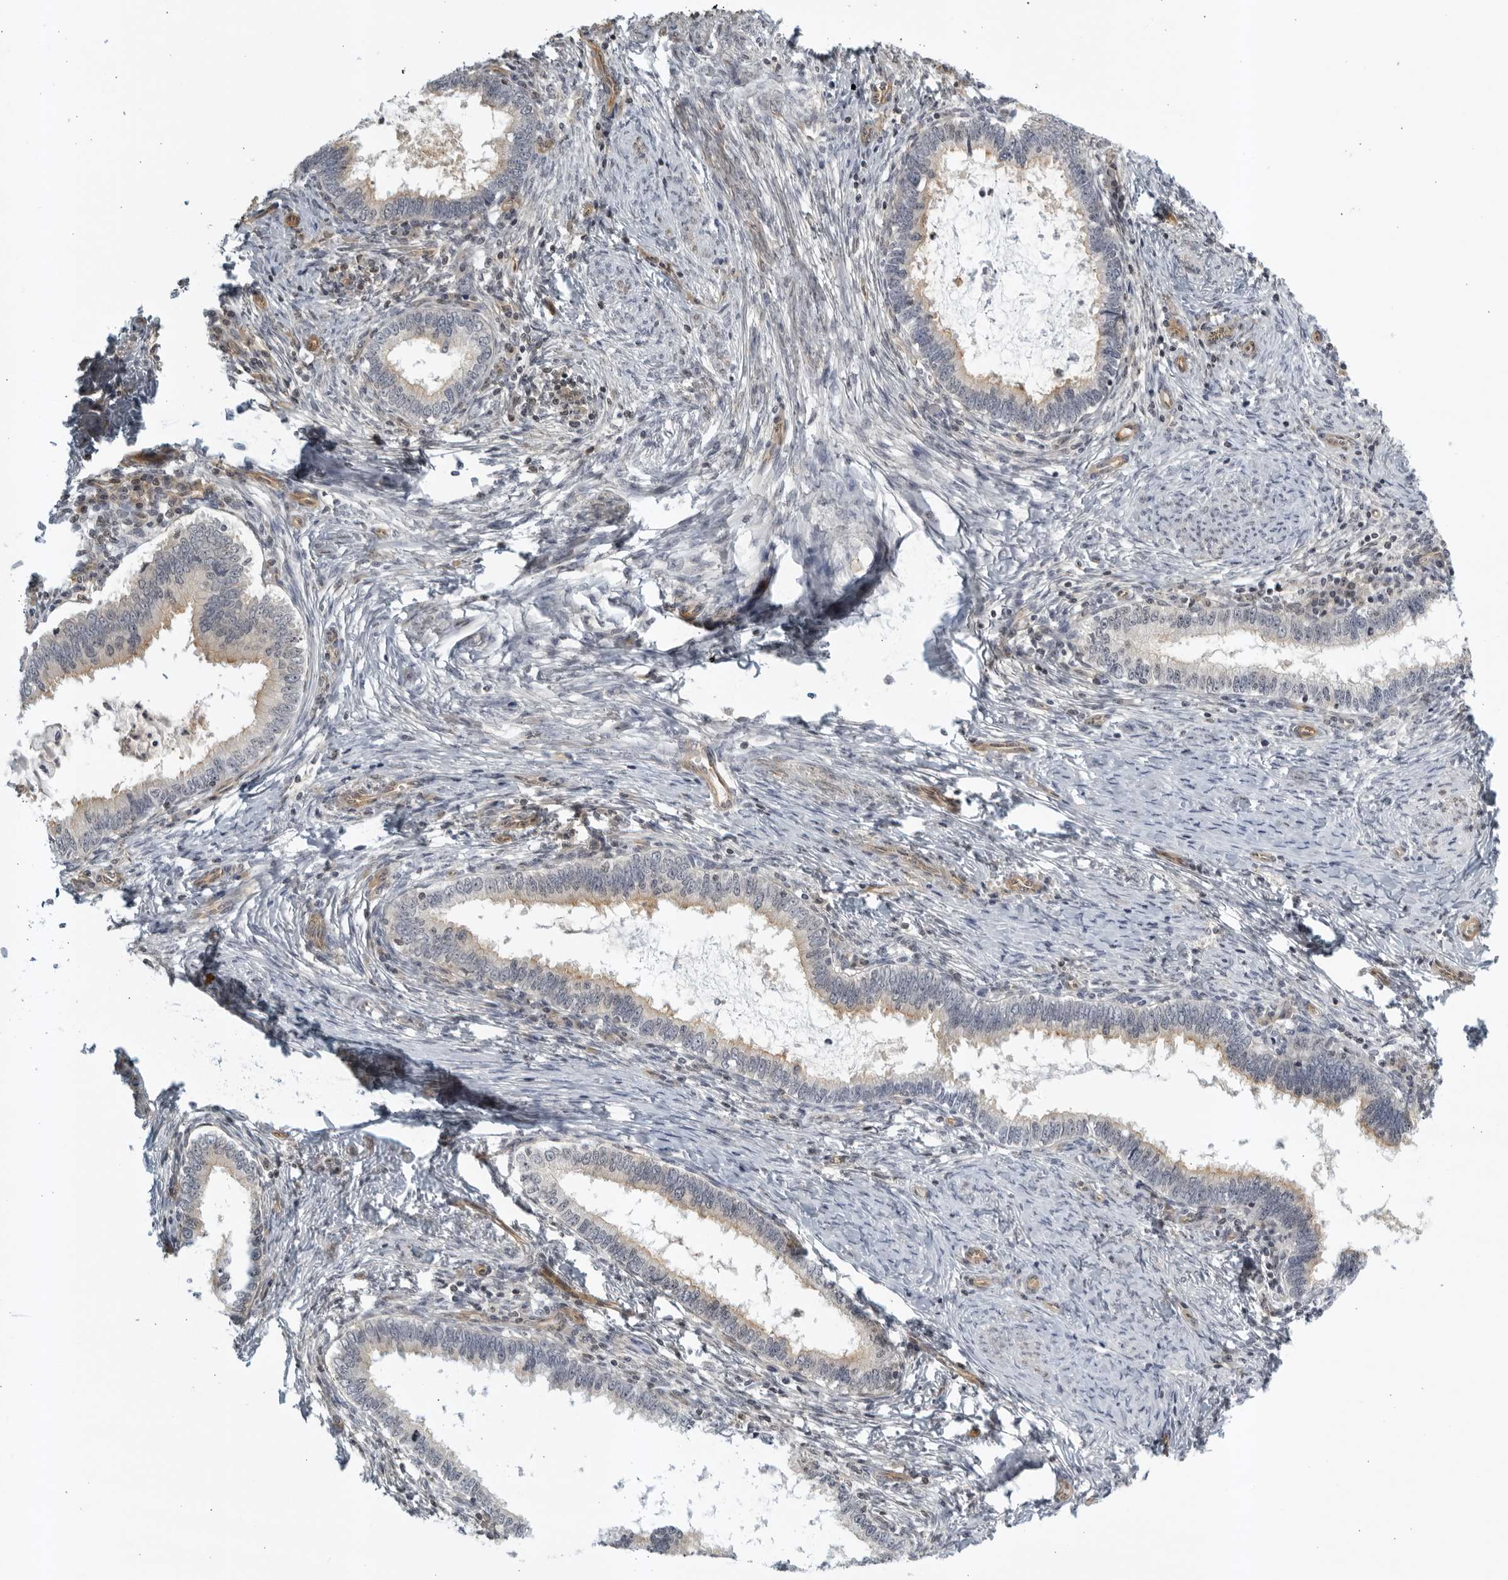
{"staining": {"intensity": "weak", "quantity": "<25%", "location": "cytoplasmic/membranous"}, "tissue": "cervical cancer", "cell_type": "Tumor cells", "image_type": "cancer", "snomed": [{"axis": "morphology", "description": "Adenocarcinoma, NOS"}, {"axis": "topography", "description": "Cervix"}], "caption": "Immunohistochemistry (IHC) of human adenocarcinoma (cervical) displays no expression in tumor cells.", "gene": "SERTAD4", "patient": {"sex": "female", "age": 36}}